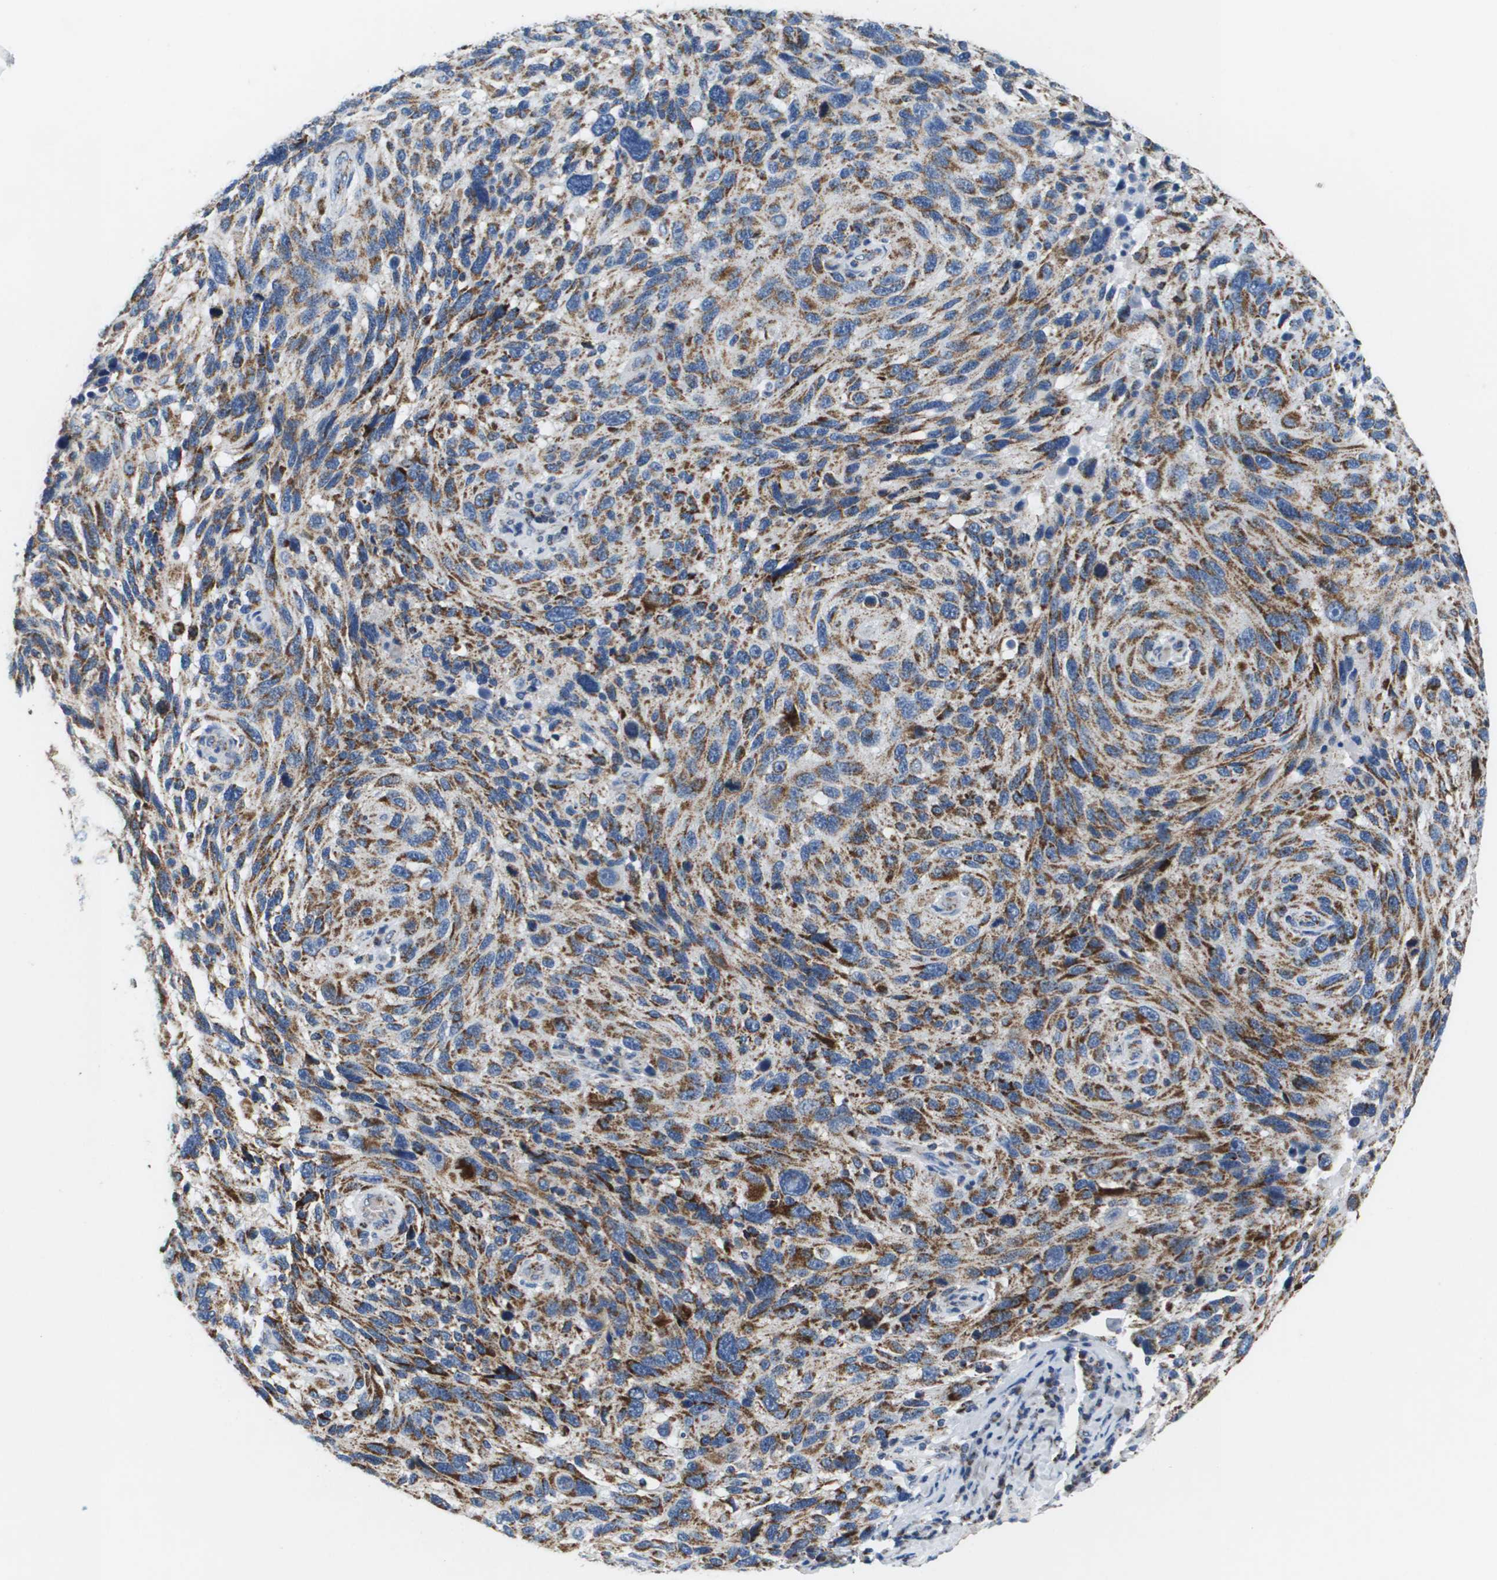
{"staining": {"intensity": "strong", "quantity": ">75%", "location": "cytoplasmic/membranous"}, "tissue": "melanoma", "cell_type": "Tumor cells", "image_type": "cancer", "snomed": [{"axis": "morphology", "description": "Malignant melanoma, NOS"}, {"axis": "topography", "description": "Skin"}], "caption": "Protein staining demonstrates strong cytoplasmic/membranous expression in about >75% of tumor cells in malignant melanoma.", "gene": "ATP5F1B", "patient": {"sex": "male", "age": 53}}